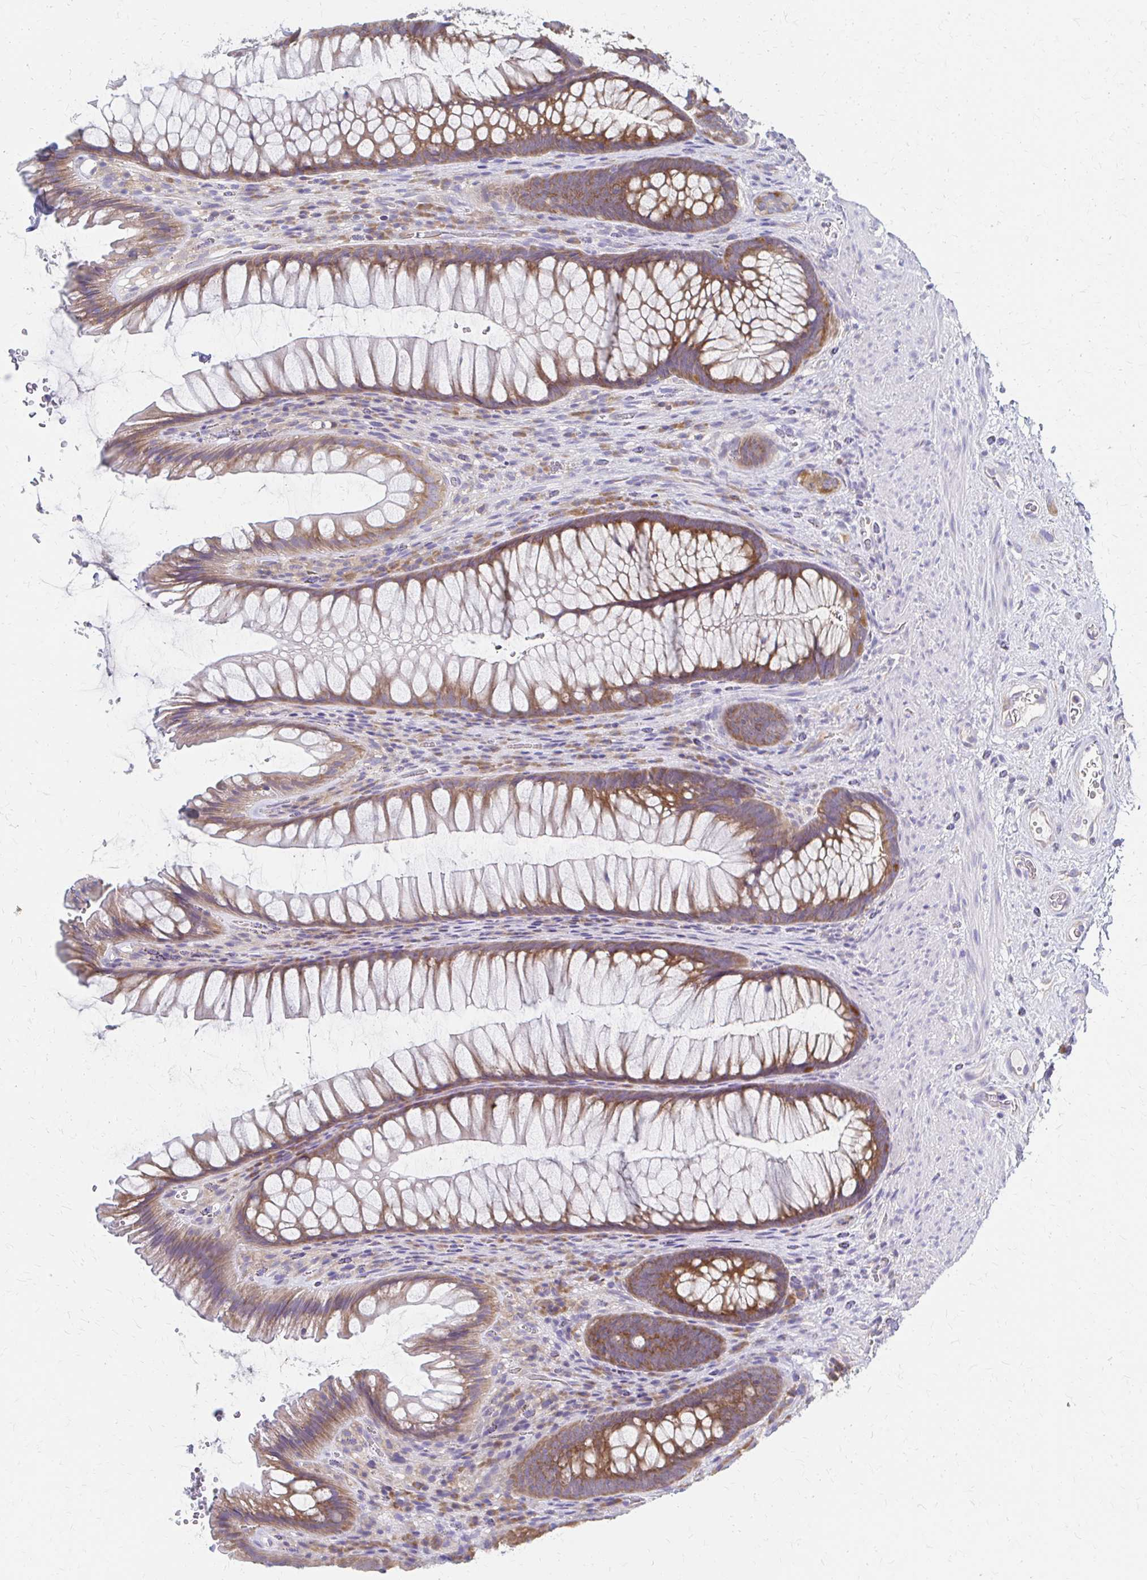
{"staining": {"intensity": "moderate", "quantity": ">75%", "location": "cytoplasmic/membranous"}, "tissue": "rectum", "cell_type": "Glandular cells", "image_type": "normal", "snomed": [{"axis": "morphology", "description": "Normal tissue, NOS"}, {"axis": "topography", "description": "Rectum"}], "caption": "Brown immunohistochemical staining in unremarkable rectum shows moderate cytoplasmic/membranous positivity in approximately >75% of glandular cells.", "gene": "RPL27A", "patient": {"sex": "male", "age": 53}}